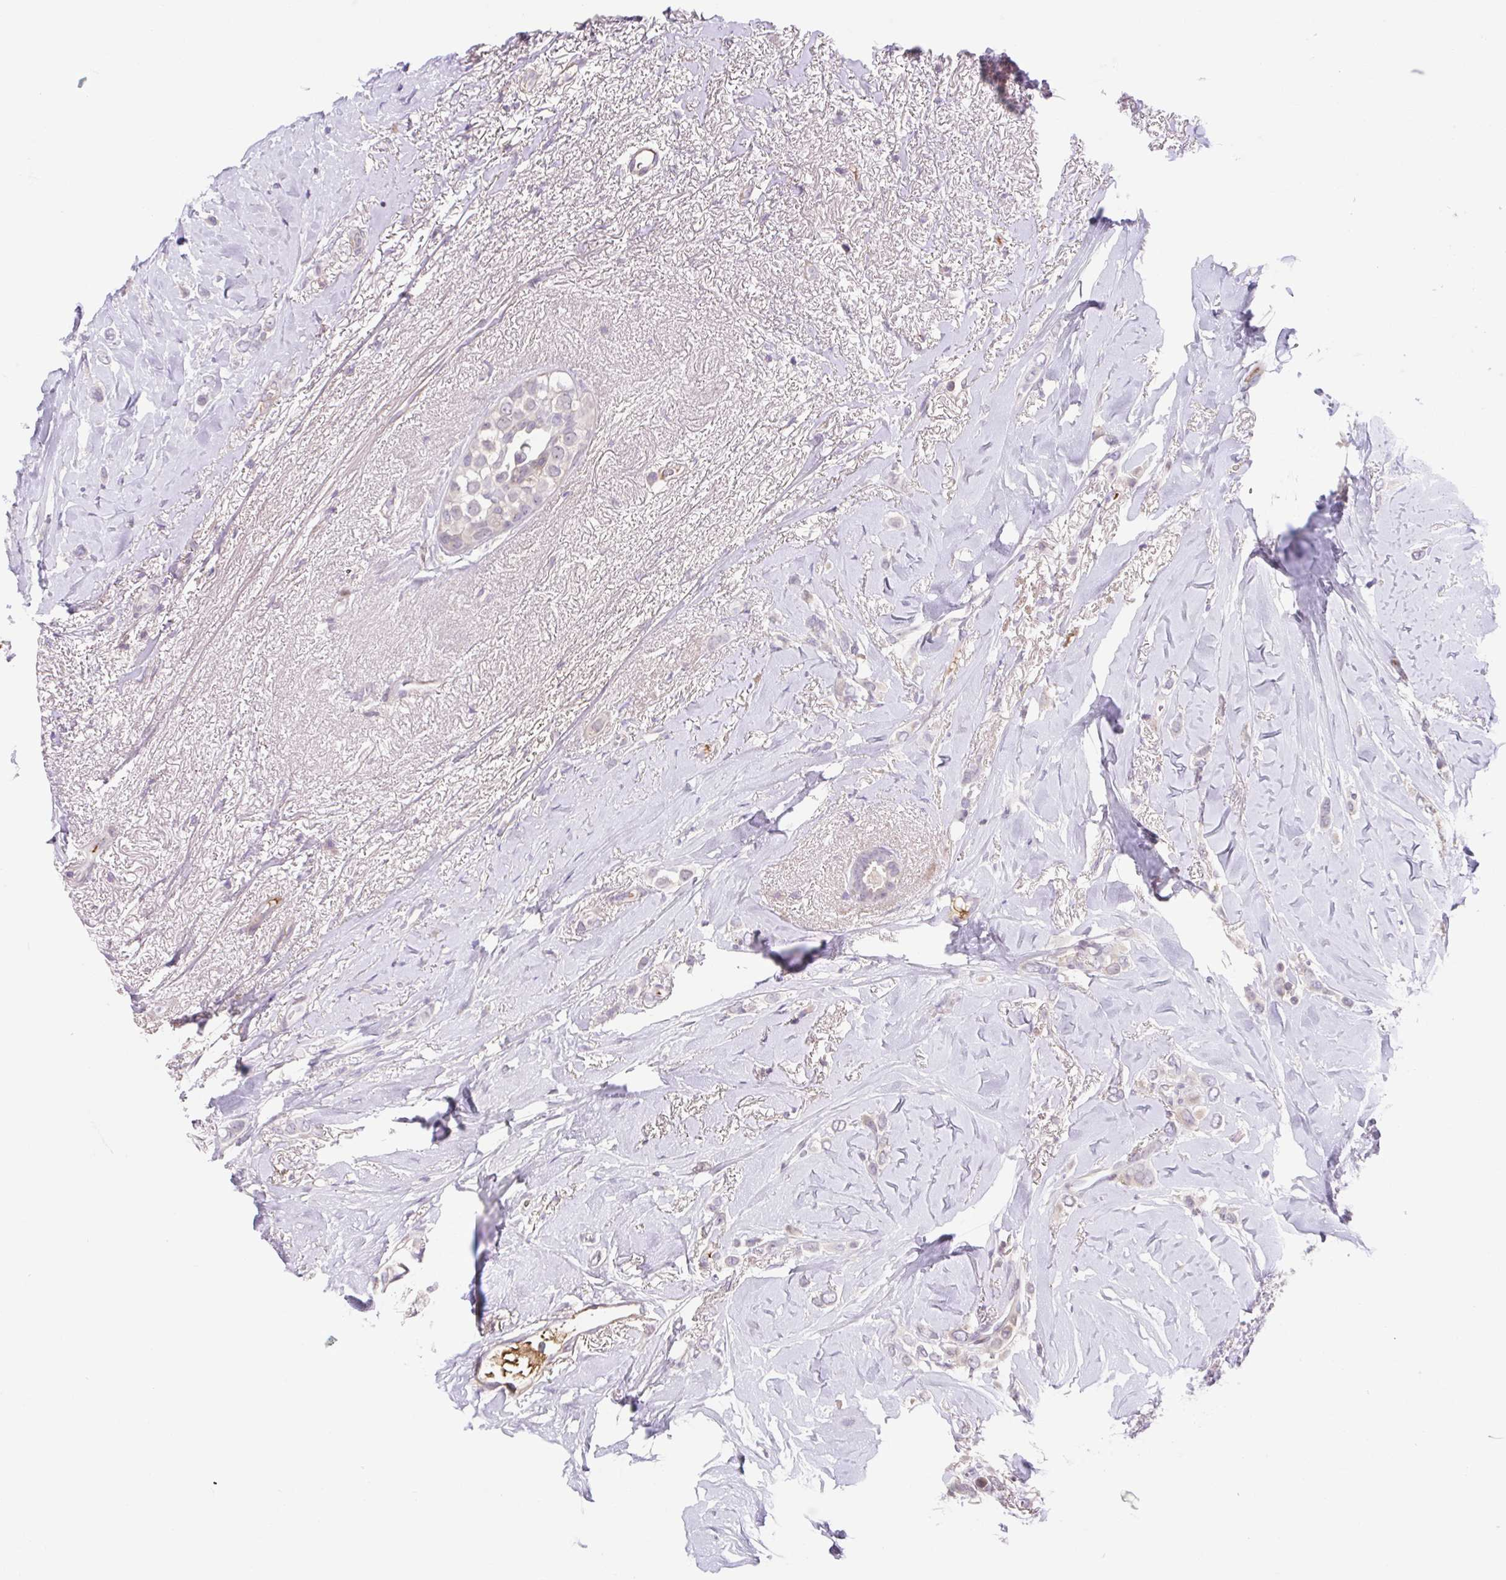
{"staining": {"intensity": "negative", "quantity": "none", "location": "none"}, "tissue": "breast cancer", "cell_type": "Tumor cells", "image_type": "cancer", "snomed": [{"axis": "morphology", "description": "Lobular carcinoma"}, {"axis": "topography", "description": "Breast"}], "caption": "A histopathology image of human lobular carcinoma (breast) is negative for staining in tumor cells. (DAB IHC visualized using brightfield microscopy, high magnification).", "gene": "TPRG1", "patient": {"sex": "female", "age": 66}}